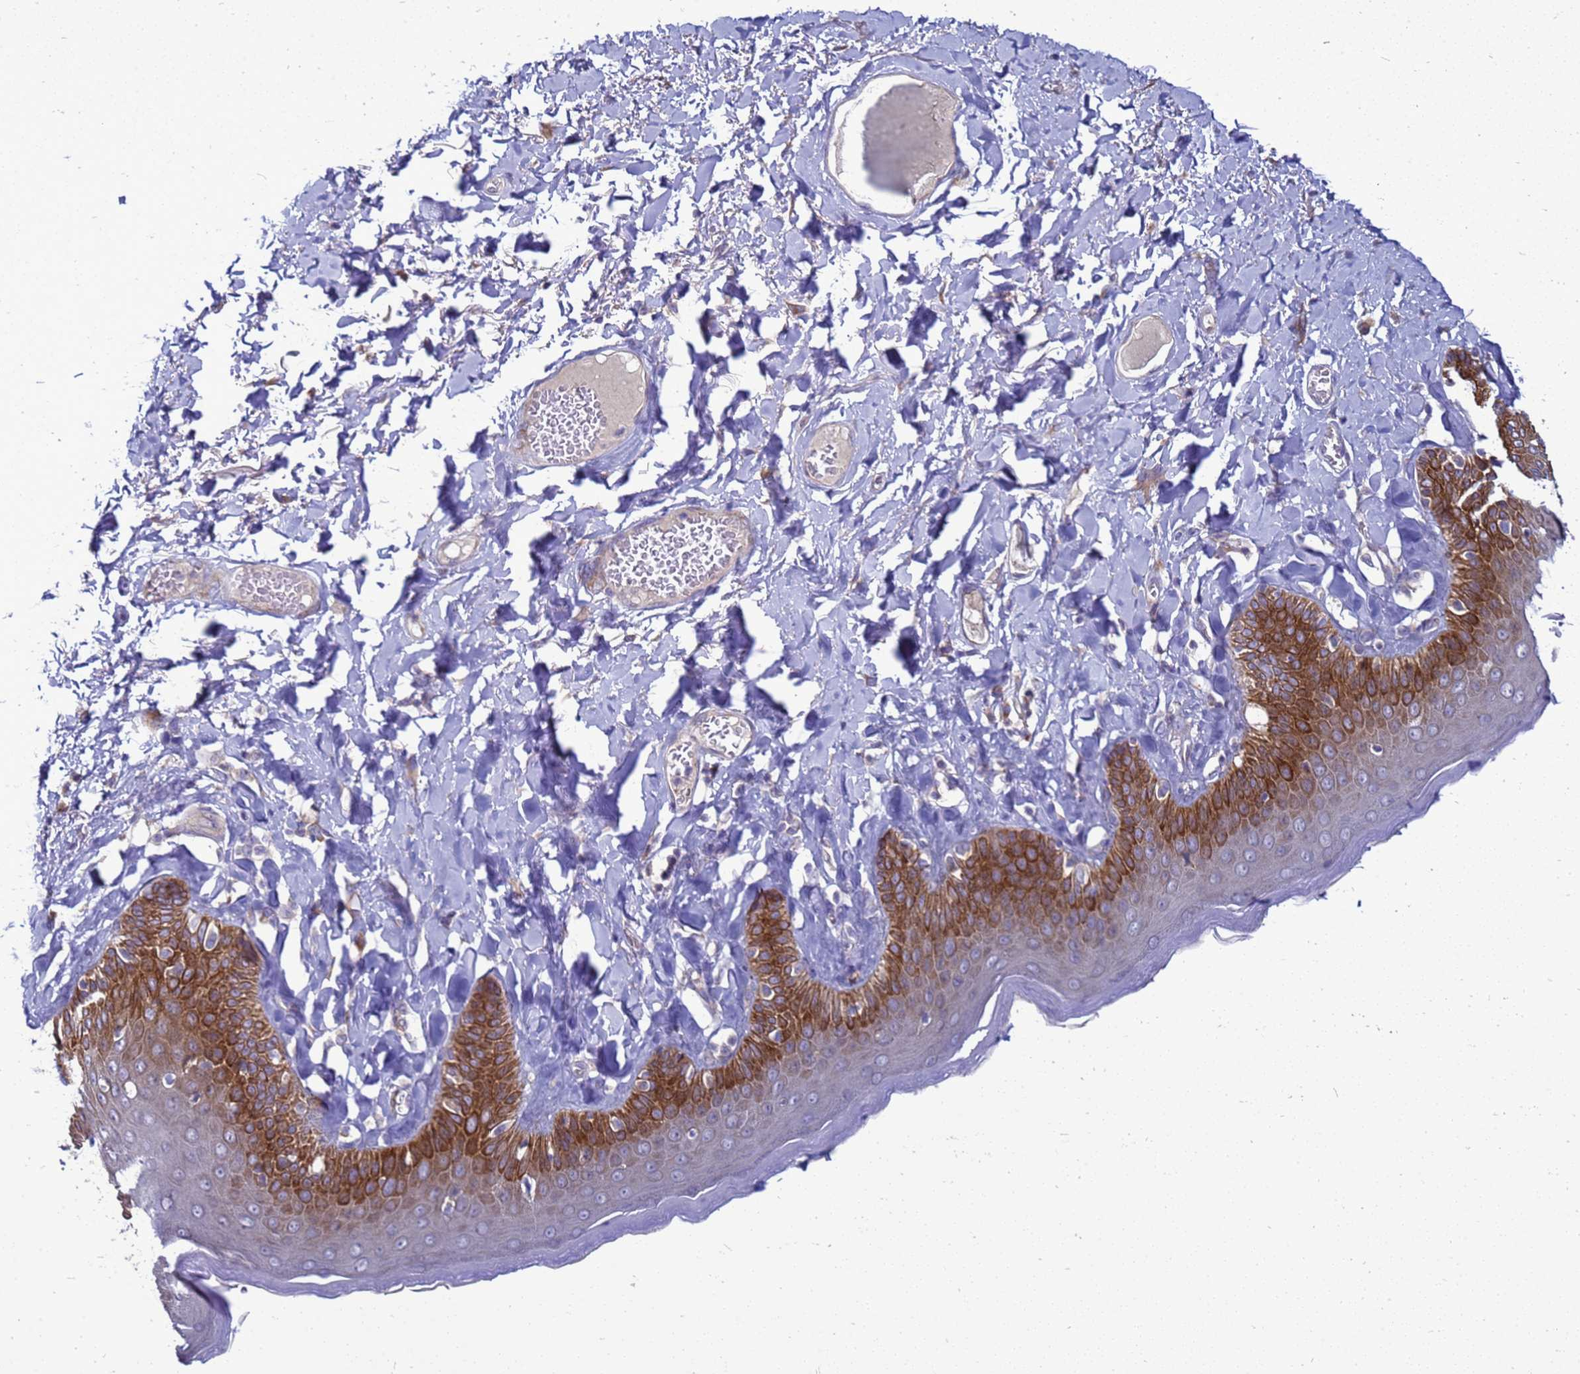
{"staining": {"intensity": "strong", "quantity": "25%-75%", "location": "cytoplasmic/membranous"}, "tissue": "skin", "cell_type": "Epidermal cells", "image_type": "normal", "snomed": [{"axis": "morphology", "description": "Normal tissue, NOS"}, {"axis": "topography", "description": "Anal"}], "caption": "This is a micrograph of immunohistochemistry staining of unremarkable skin, which shows strong staining in the cytoplasmic/membranous of epidermal cells.", "gene": "MON1B", "patient": {"sex": "male", "age": 69}}